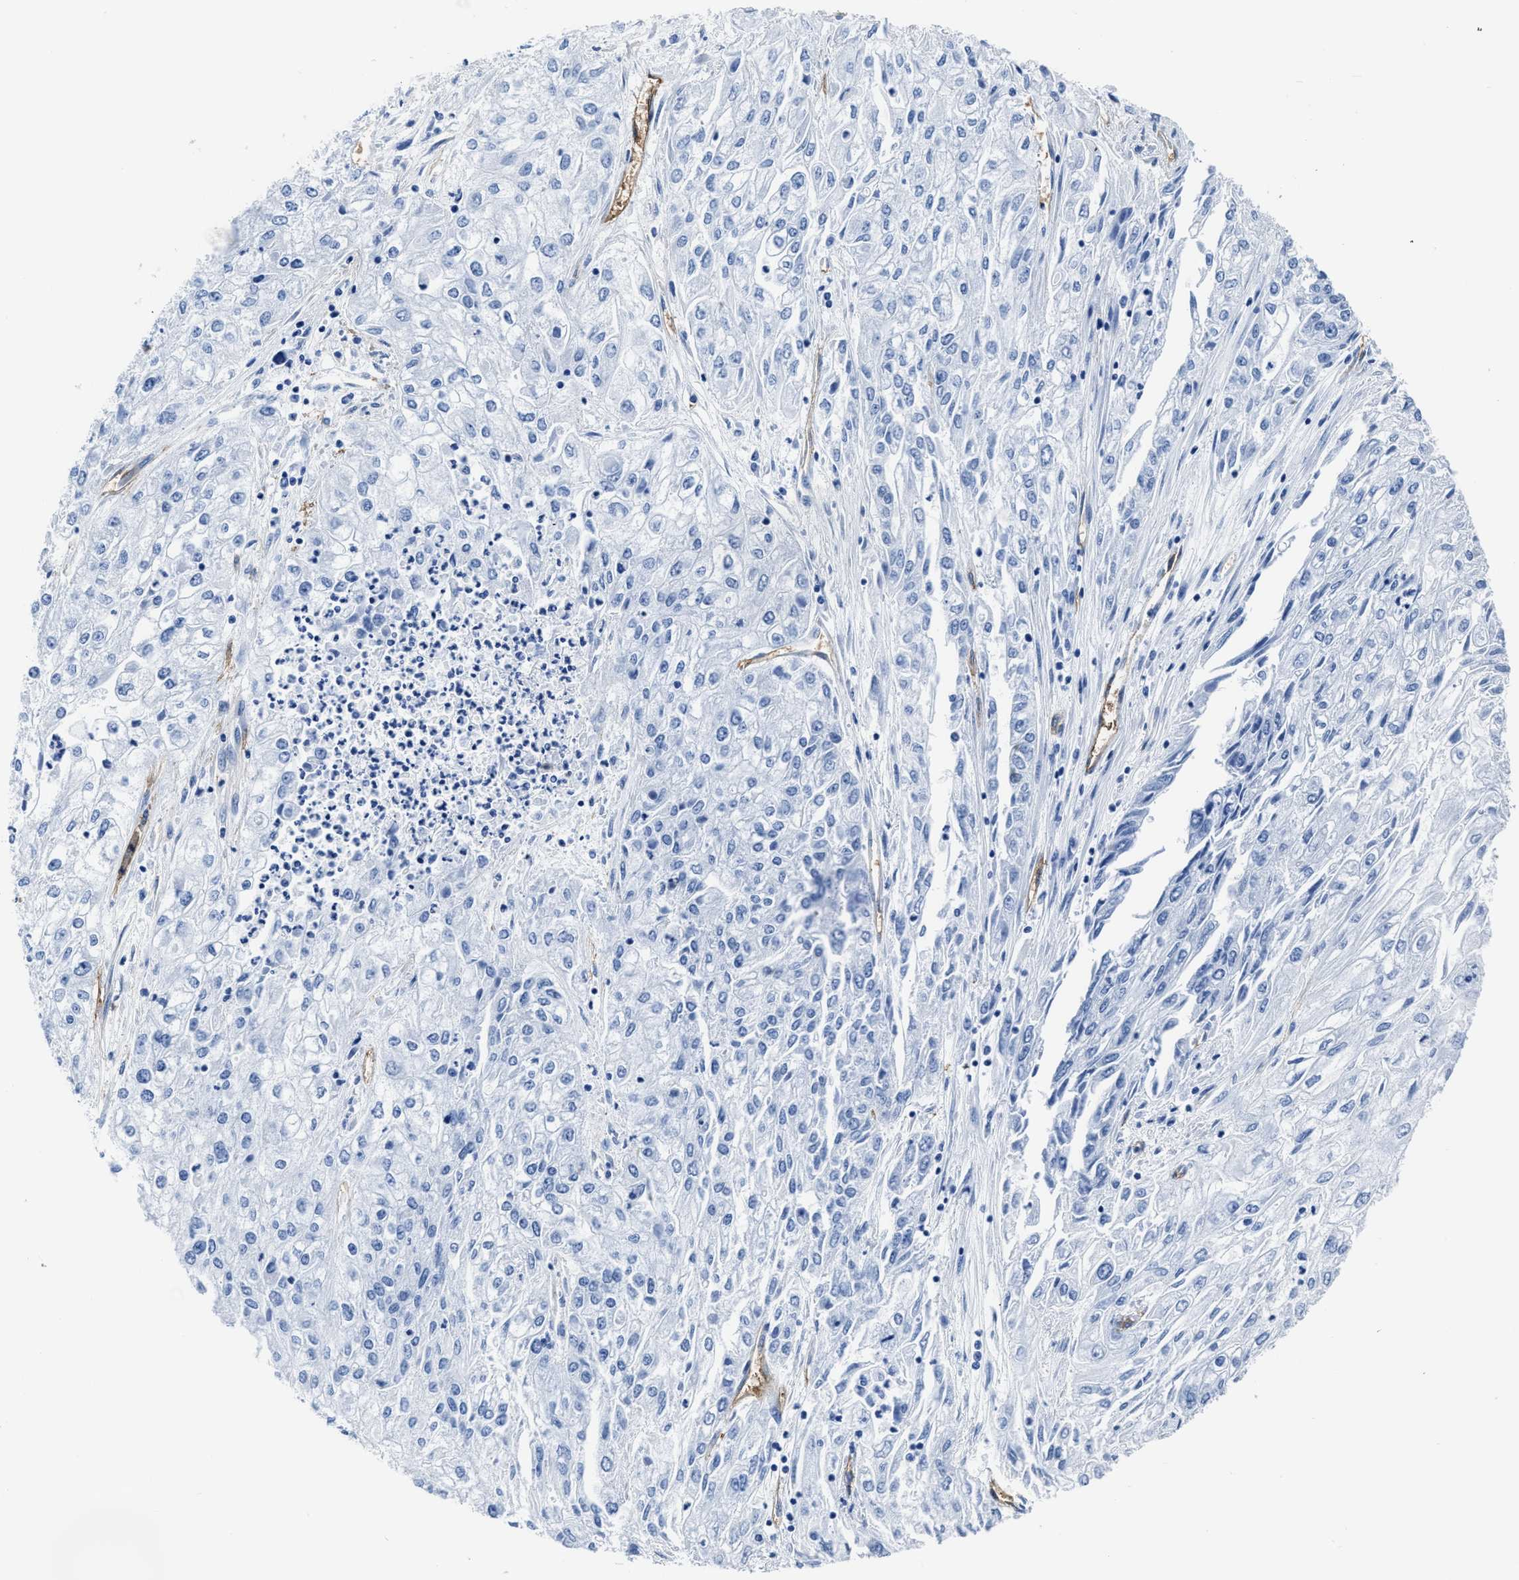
{"staining": {"intensity": "negative", "quantity": "none", "location": "none"}, "tissue": "endometrial cancer", "cell_type": "Tumor cells", "image_type": "cancer", "snomed": [{"axis": "morphology", "description": "Adenocarcinoma, NOS"}, {"axis": "topography", "description": "Endometrium"}], "caption": "DAB immunohistochemical staining of human adenocarcinoma (endometrial) exhibits no significant expression in tumor cells. (DAB immunohistochemistry (IHC), high magnification).", "gene": "AQP1", "patient": {"sex": "female", "age": 49}}